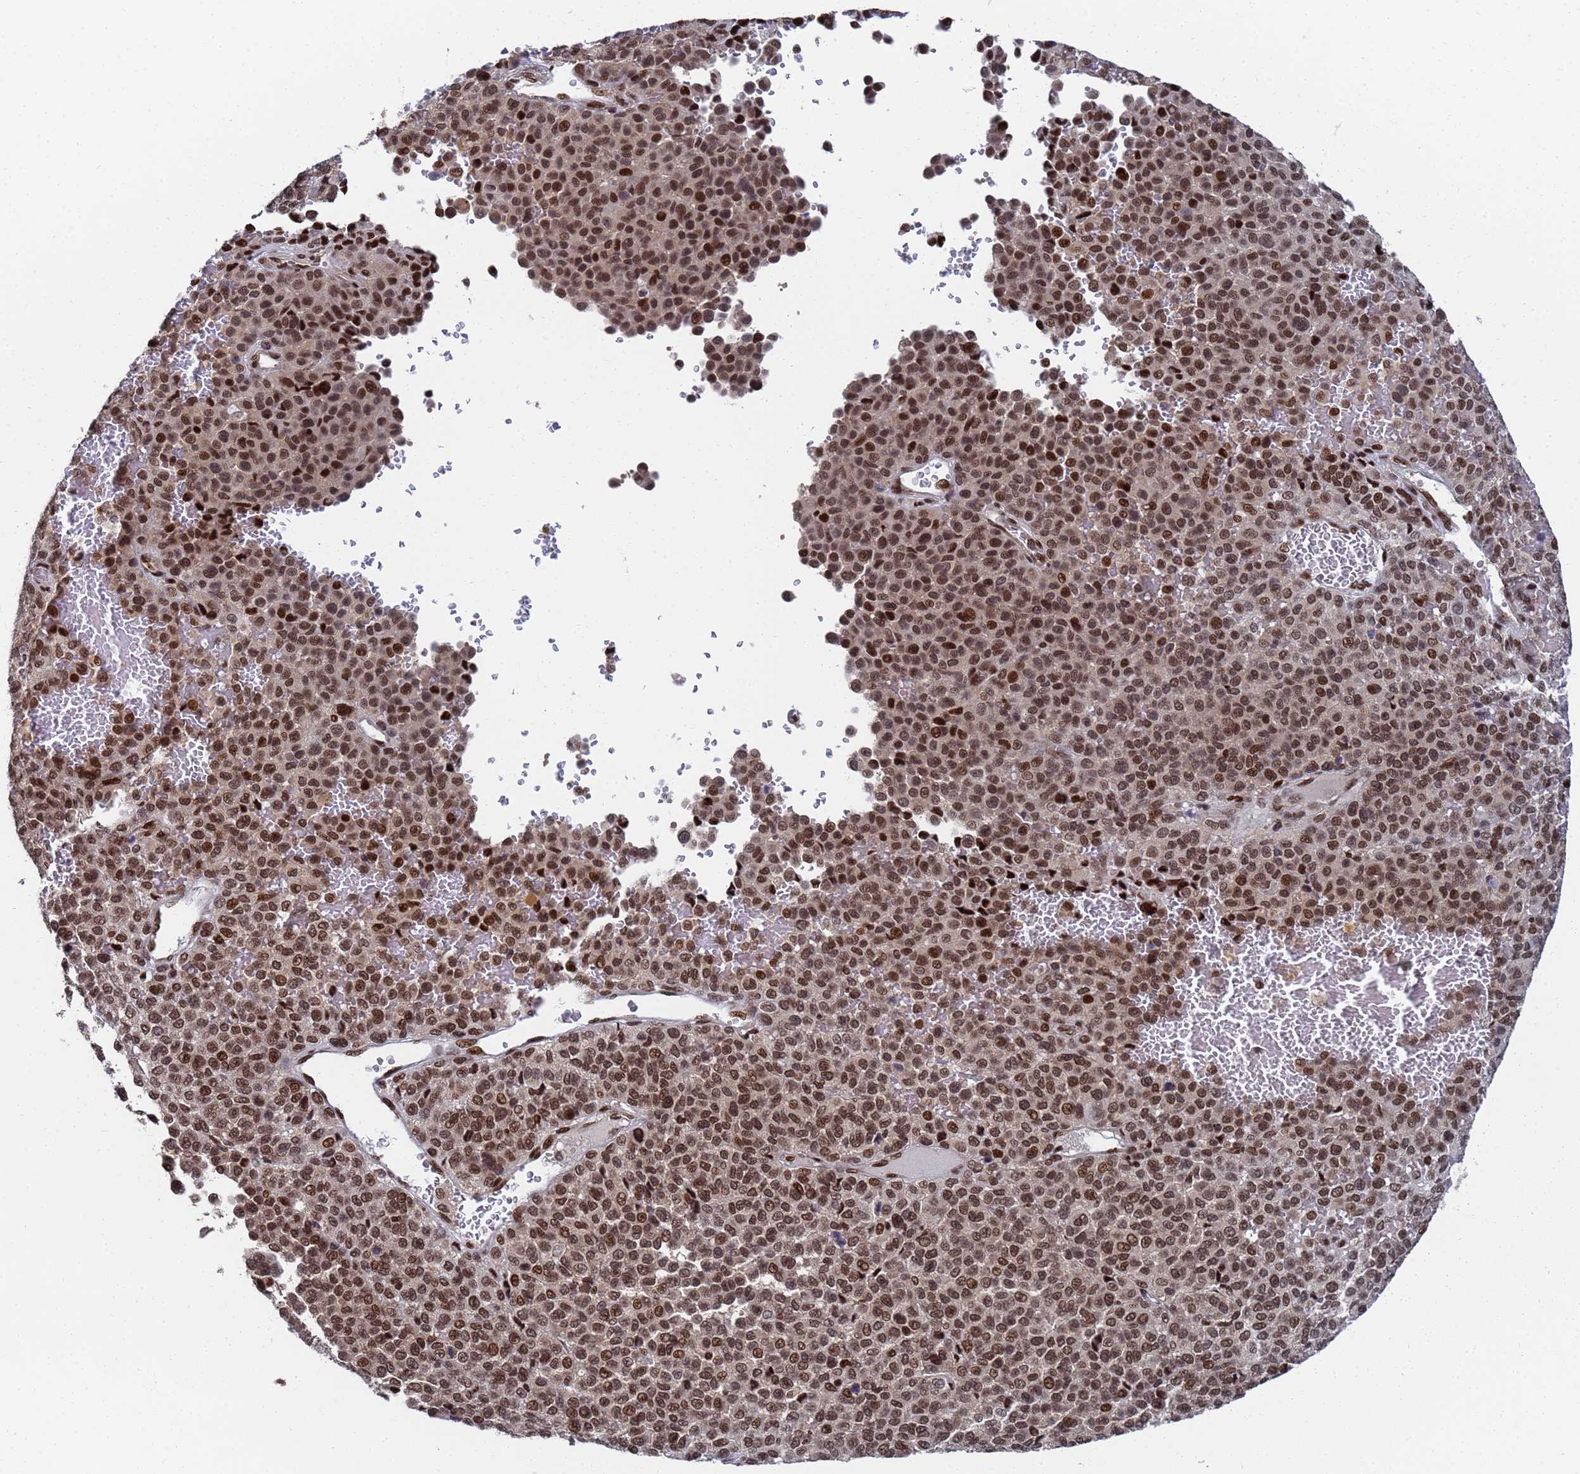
{"staining": {"intensity": "moderate", "quantity": ">75%", "location": "nuclear"}, "tissue": "melanoma", "cell_type": "Tumor cells", "image_type": "cancer", "snomed": [{"axis": "morphology", "description": "Malignant melanoma, Metastatic site"}, {"axis": "topography", "description": "Pancreas"}], "caption": "IHC of human melanoma displays medium levels of moderate nuclear positivity in about >75% of tumor cells.", "gene": "AP5Z1", "patient": {"sex": "female", "age": 30}}